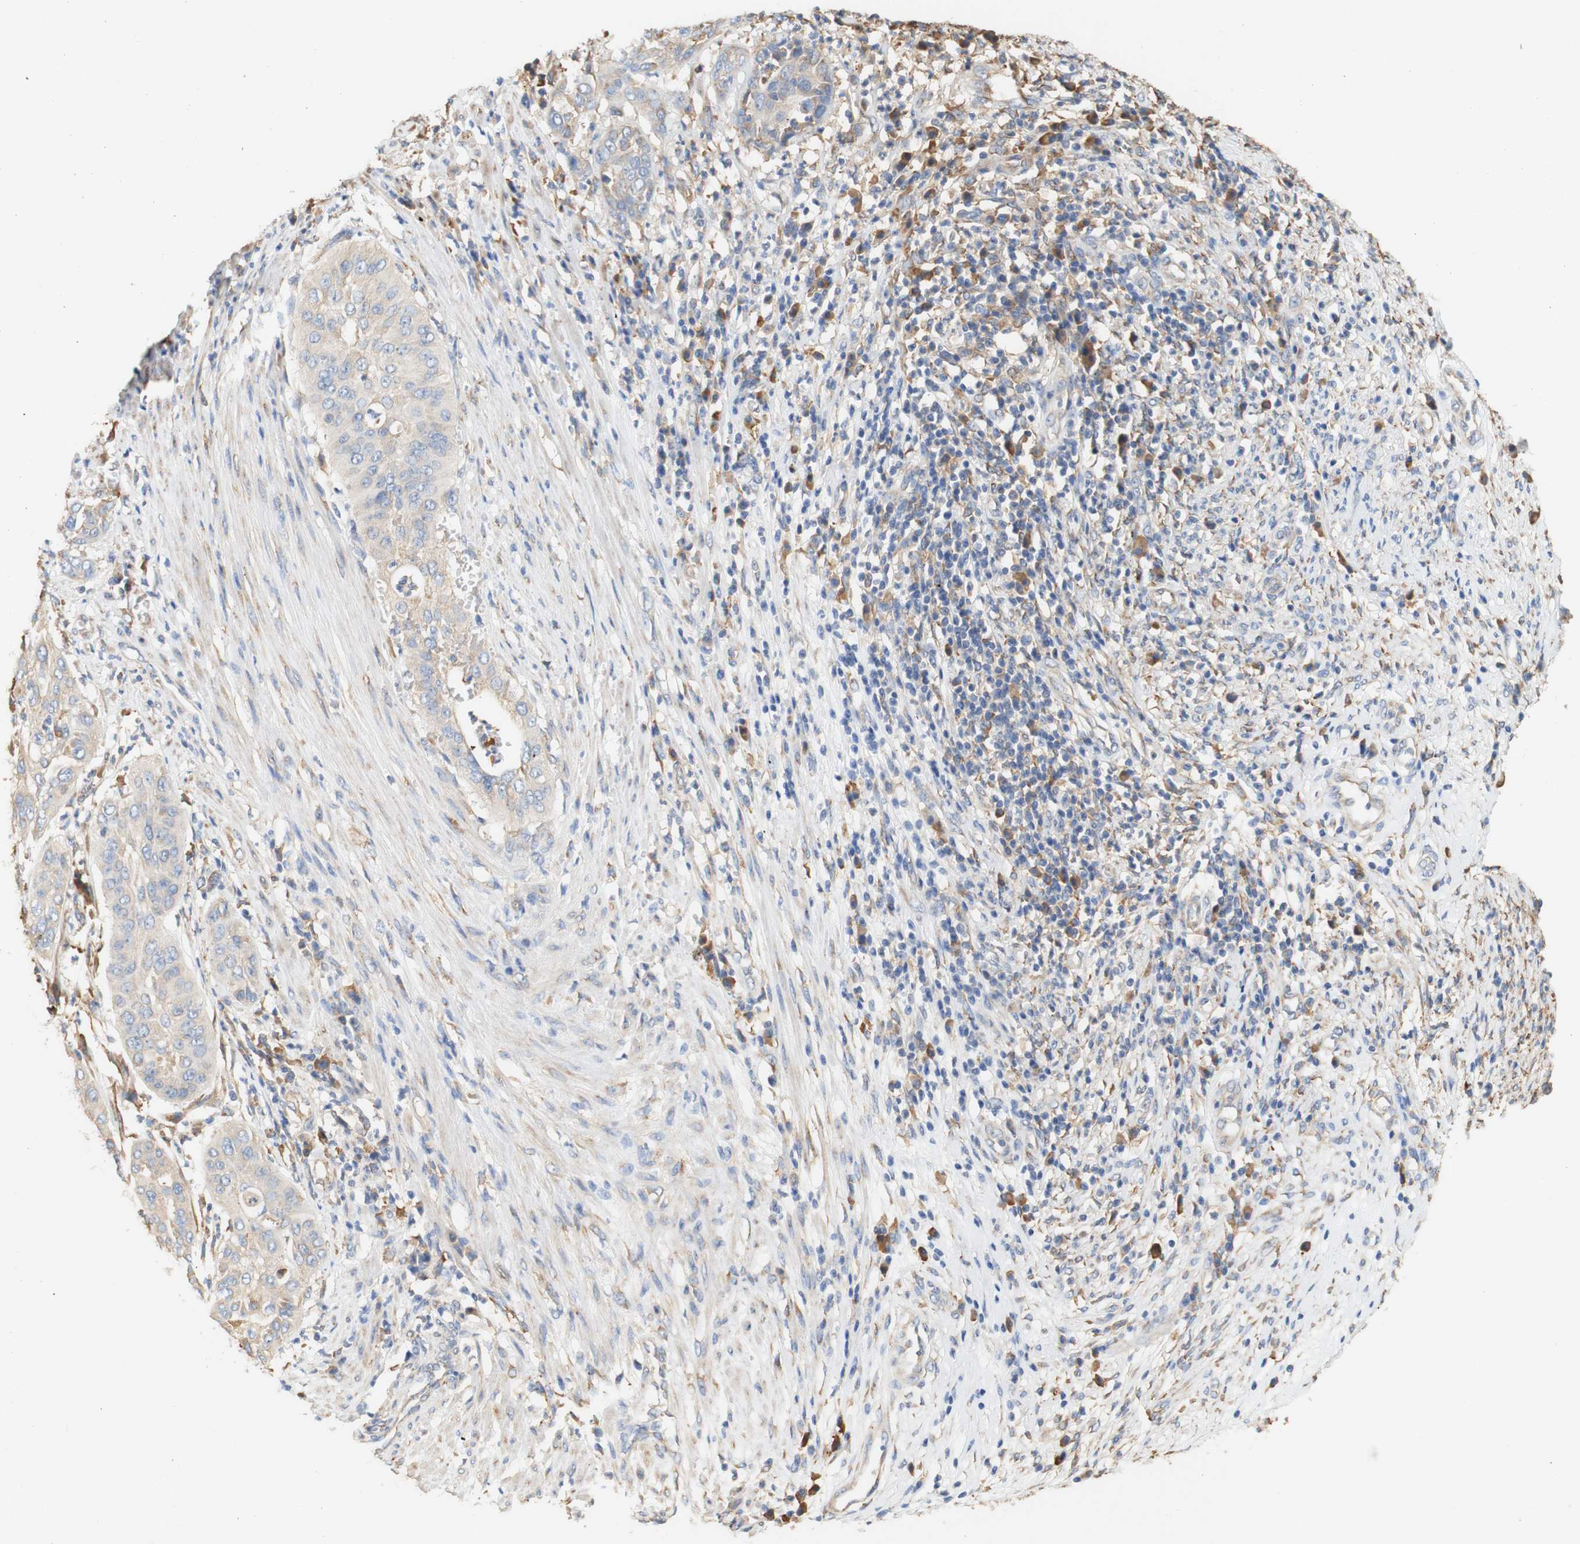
{"staining": {"intensity": "negative", "quantity": "none", "location": "none"}, "tissue": "cervical cancer", "cell_type": "Tumor cells", "image_type": "cancer", "snomed": [{"axis": "morphology", "description": "Normal tissue, NOS"}, {"axis": "morphology", "description": "Squamous cell carcinoma, NOS"}, {"axis": "topography", "description": "Cervix"}], "caption": "Cervical cancer stained for a protein using IHC exhibits no expression tumor cells.", "gene": "EIF2AK4", "patient": {"sex": "female", "age": 39}}